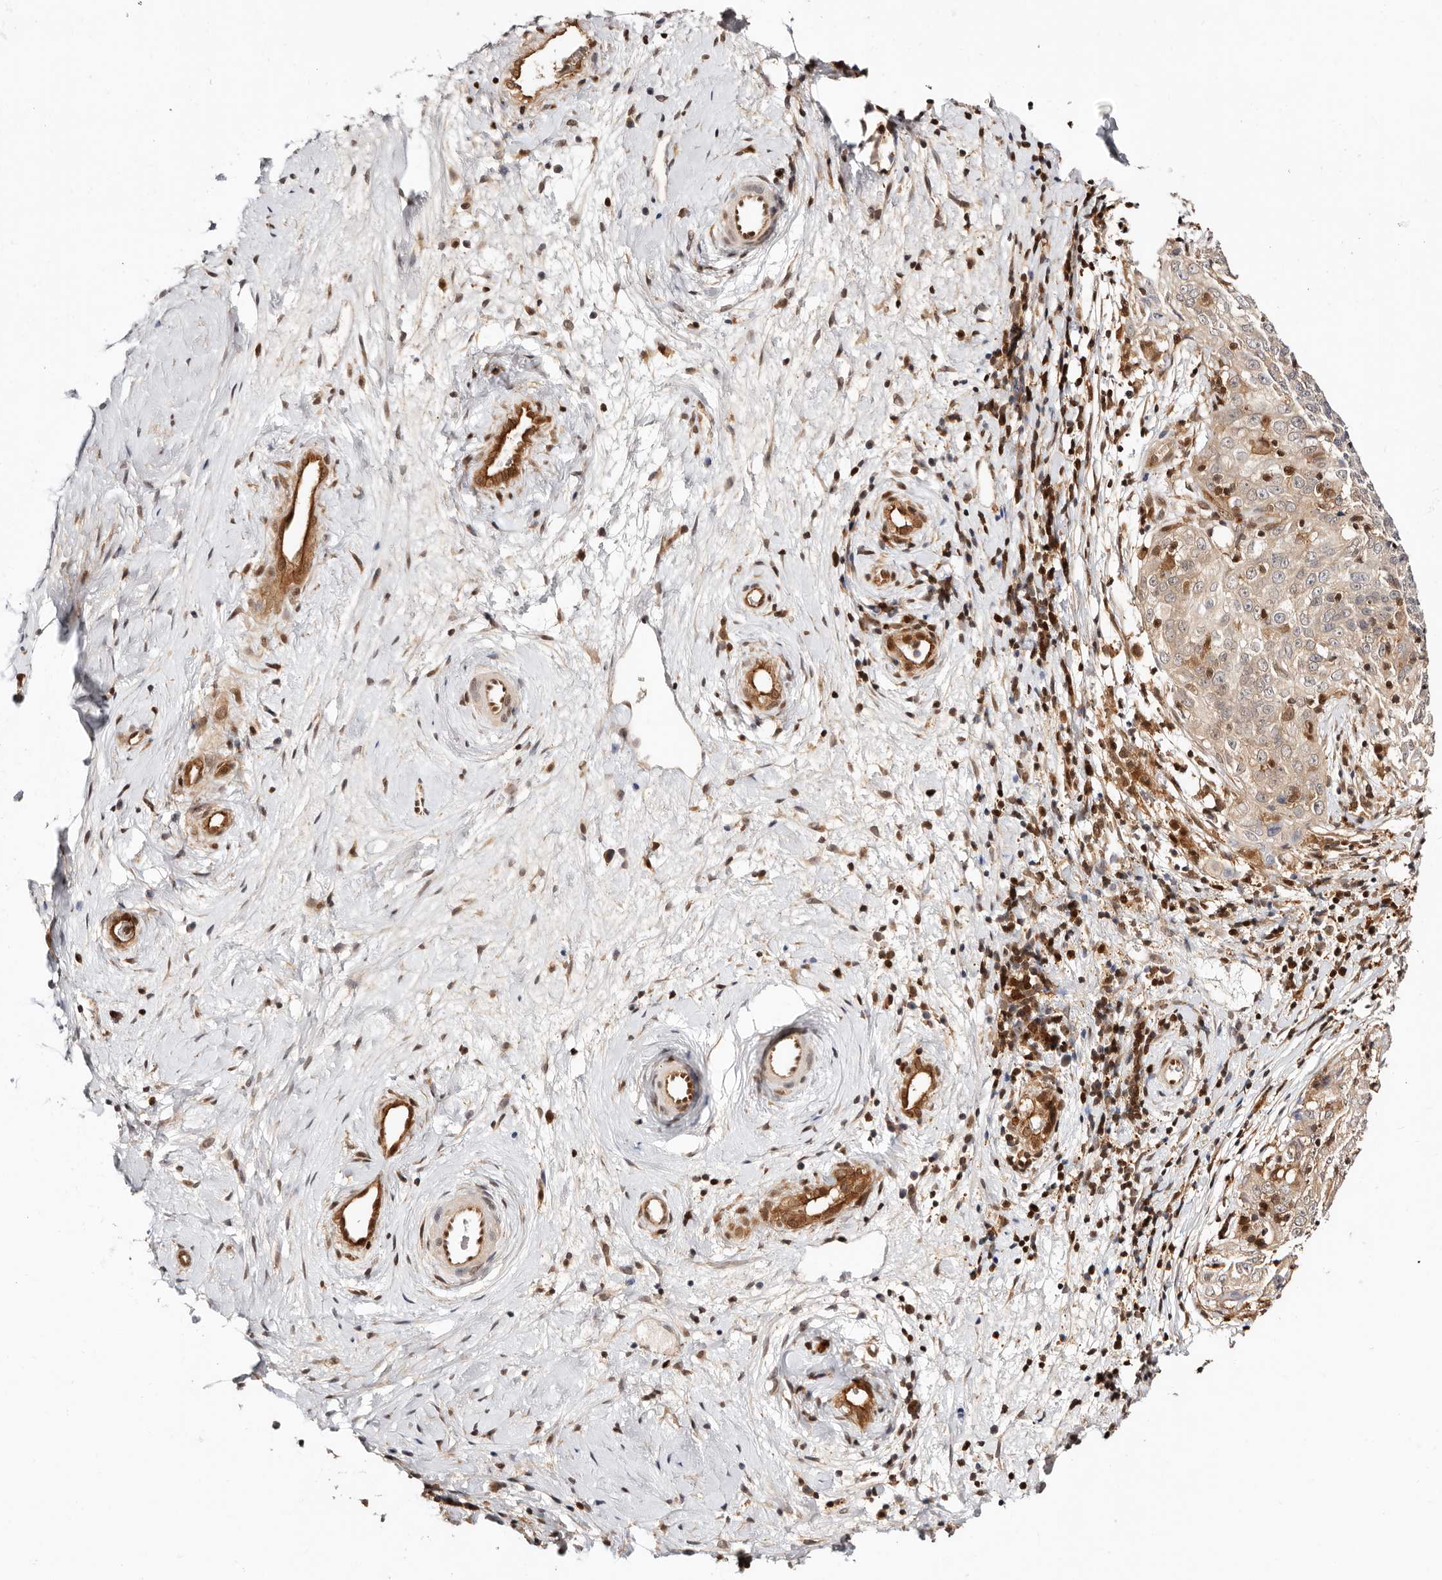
{"staining": {"intensity": "weak", "quantity": "<25%", "location": "cytoplasmic/membranous"}, "tissue": "cervical cancer", "cell_type": "Tumor cells", "image_type": "cancer", "snomed": [{"axis": "morphology", "description": "Squamous cell carcinoma, NOS"}, {"axis": "topography", "description": "Cervix"}], "caption": "This is an IHC photomicrograph of squamous cell carcinoma (cervical). There is no positivity in tumor cells.", "gene": "STAT5A", "patient": {"sex": "female", "age": 48}}